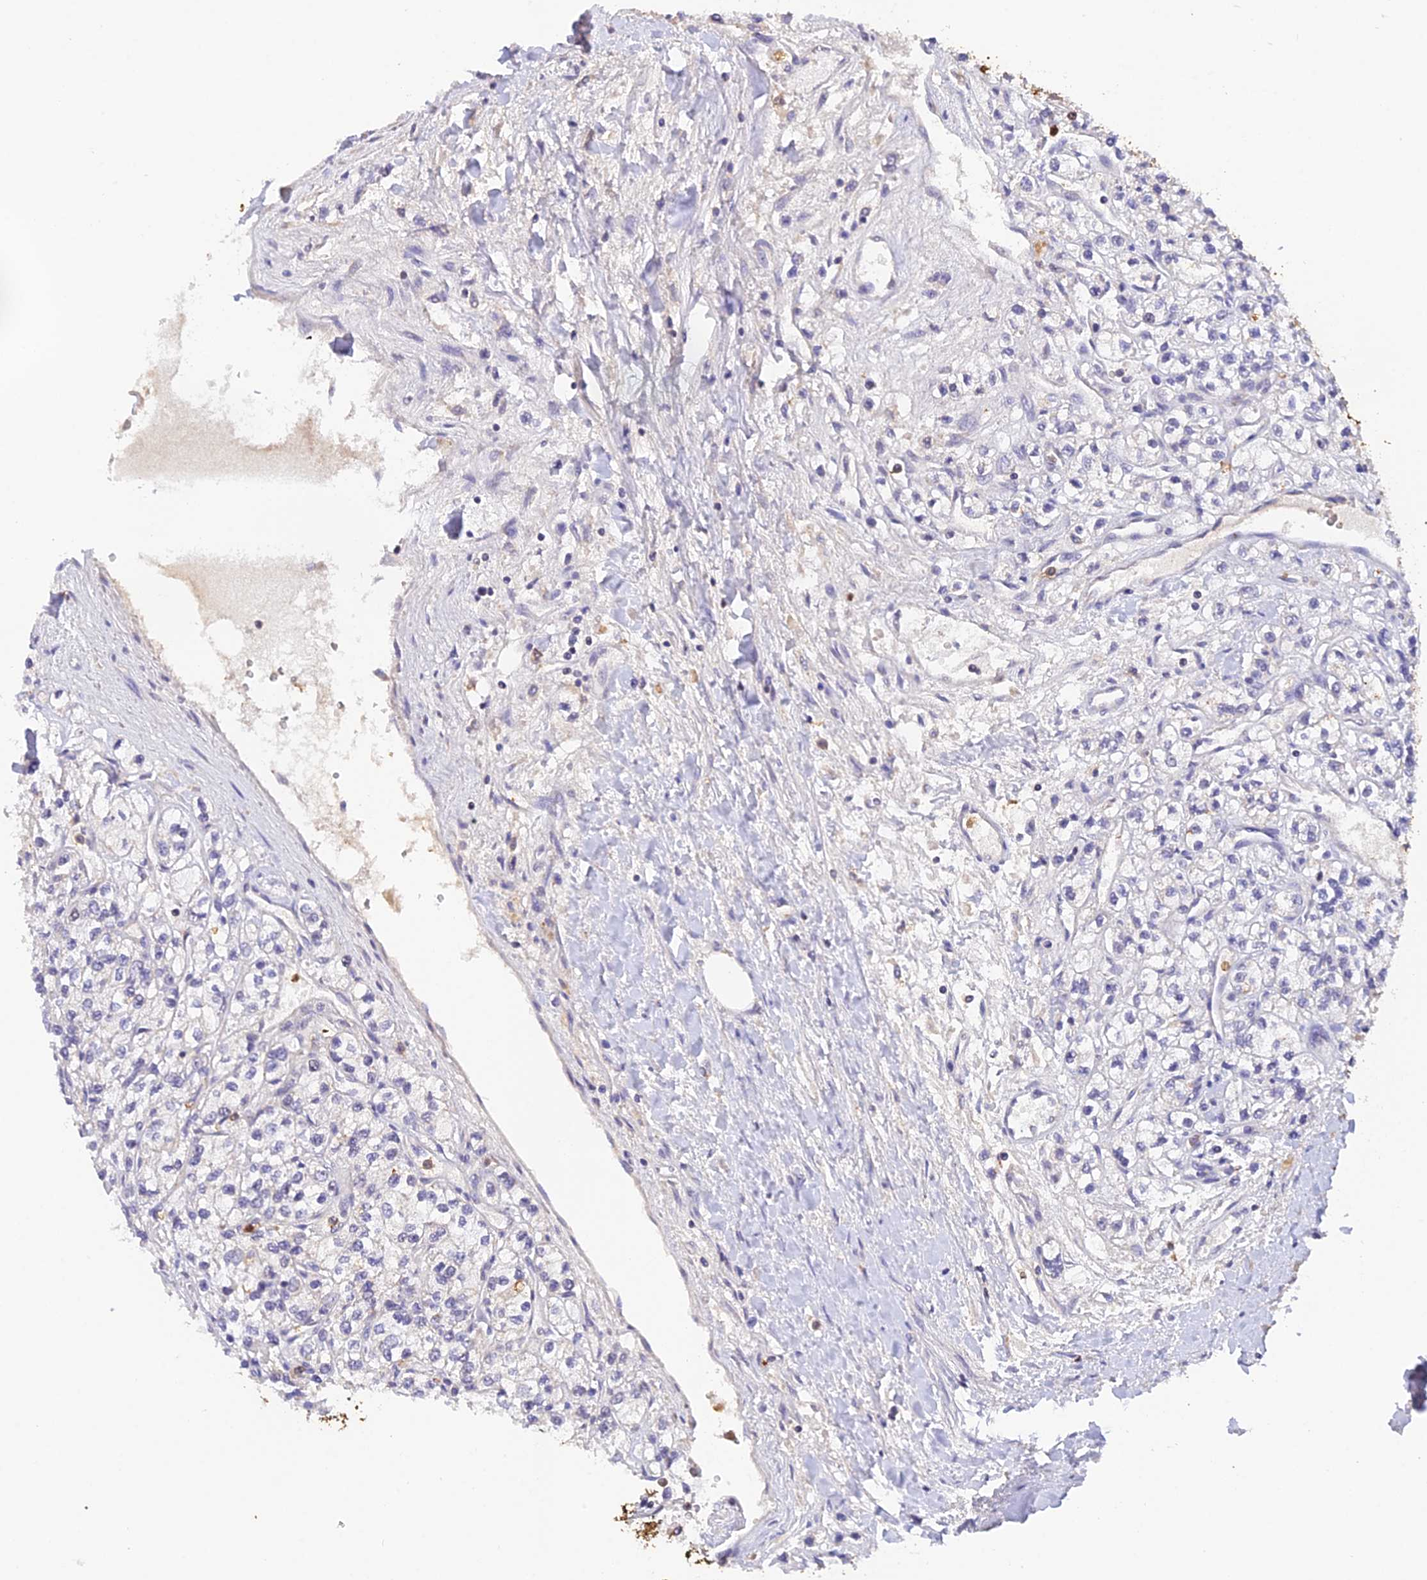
{"staining": {"intensity": "negative", "quantity": "none", "location": "none"}, "tissue": "renal cancer", "cell_type": "Tumor cells", "image_type": "cancer", "snomed": [{"axis": "morphology", "description": "Adenocarcinoma, NOS"}, {"axis": "topography", "description": "Kidney"}], "caption": "A high-resolution micrograph shows immunohistochemistry staining of renal cancer (adenocarcinoma), which displays no significant expression in tumor cells. Brightfield microscopy of immunohistochemistry (IHC) stained with DAB (3,3'-diaminobenzidine) (brown) and hematoxylin (blue), captured at high magnification.", "gene": "PEX16", "patient": {"sex": "male", "age": 80}}